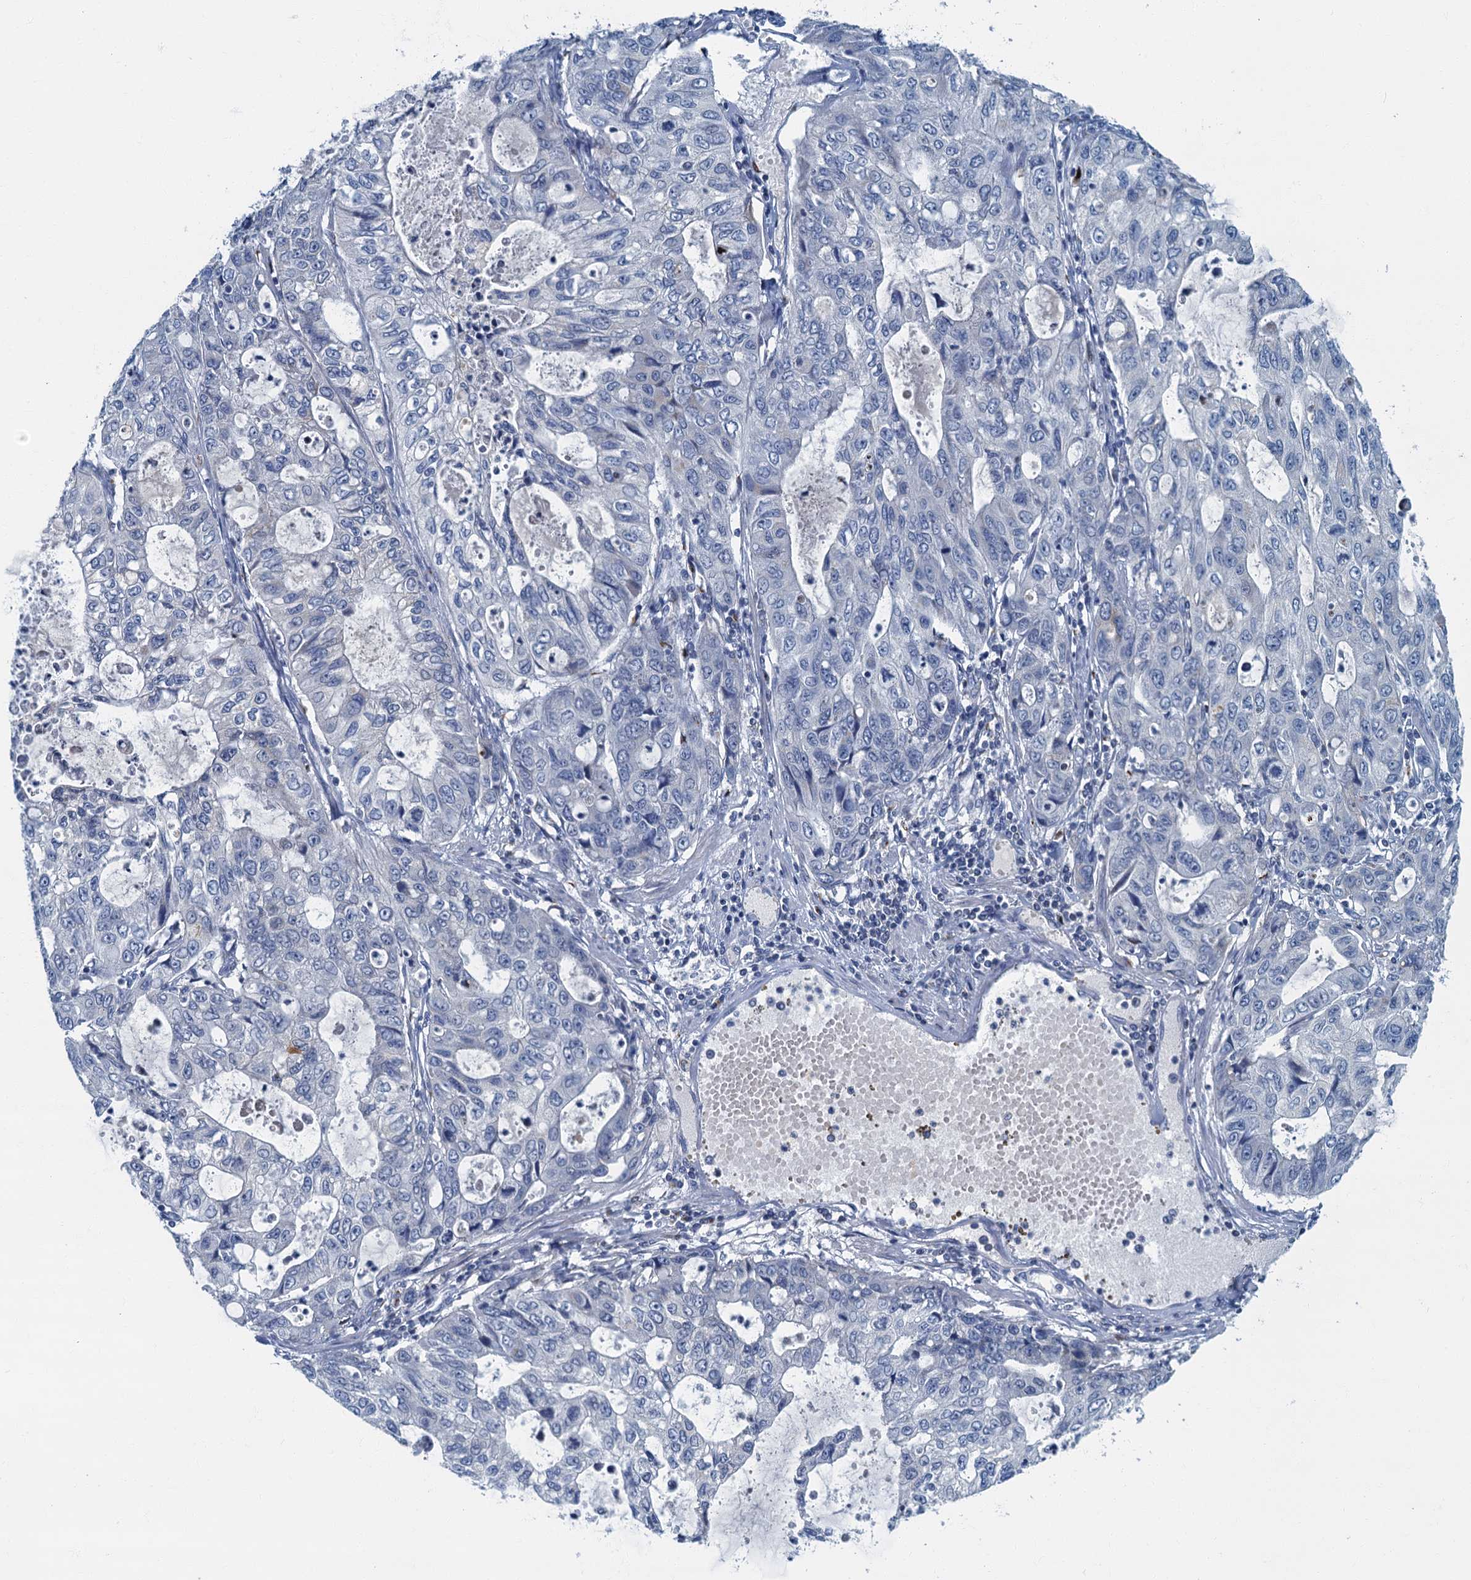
{"staining": {"intensity": "negative", "quantity": "none", "location": "none"}, "tissue": "stomach cancer", "cell_type": "Tumor cells", "image_type": "cancer", "snomed": [{"axis": "morphology", "description": "Adenocarcinoma, NOS"}, {"axis": "topography", "description": "Stomach, upper"}], "caption": "Immunohistochemistry (IHC) histopathology image of neoplastic tissue: adenocarcinoma (stomach) stained with DAB (3,3'-diaminobenzidine) demonstrates no significant protein positivity in tumor cells. (DAB immunohistochemistry, high magnification).", "gene": "LYPD3", "patient": {"sex": "female", "age": 52}}